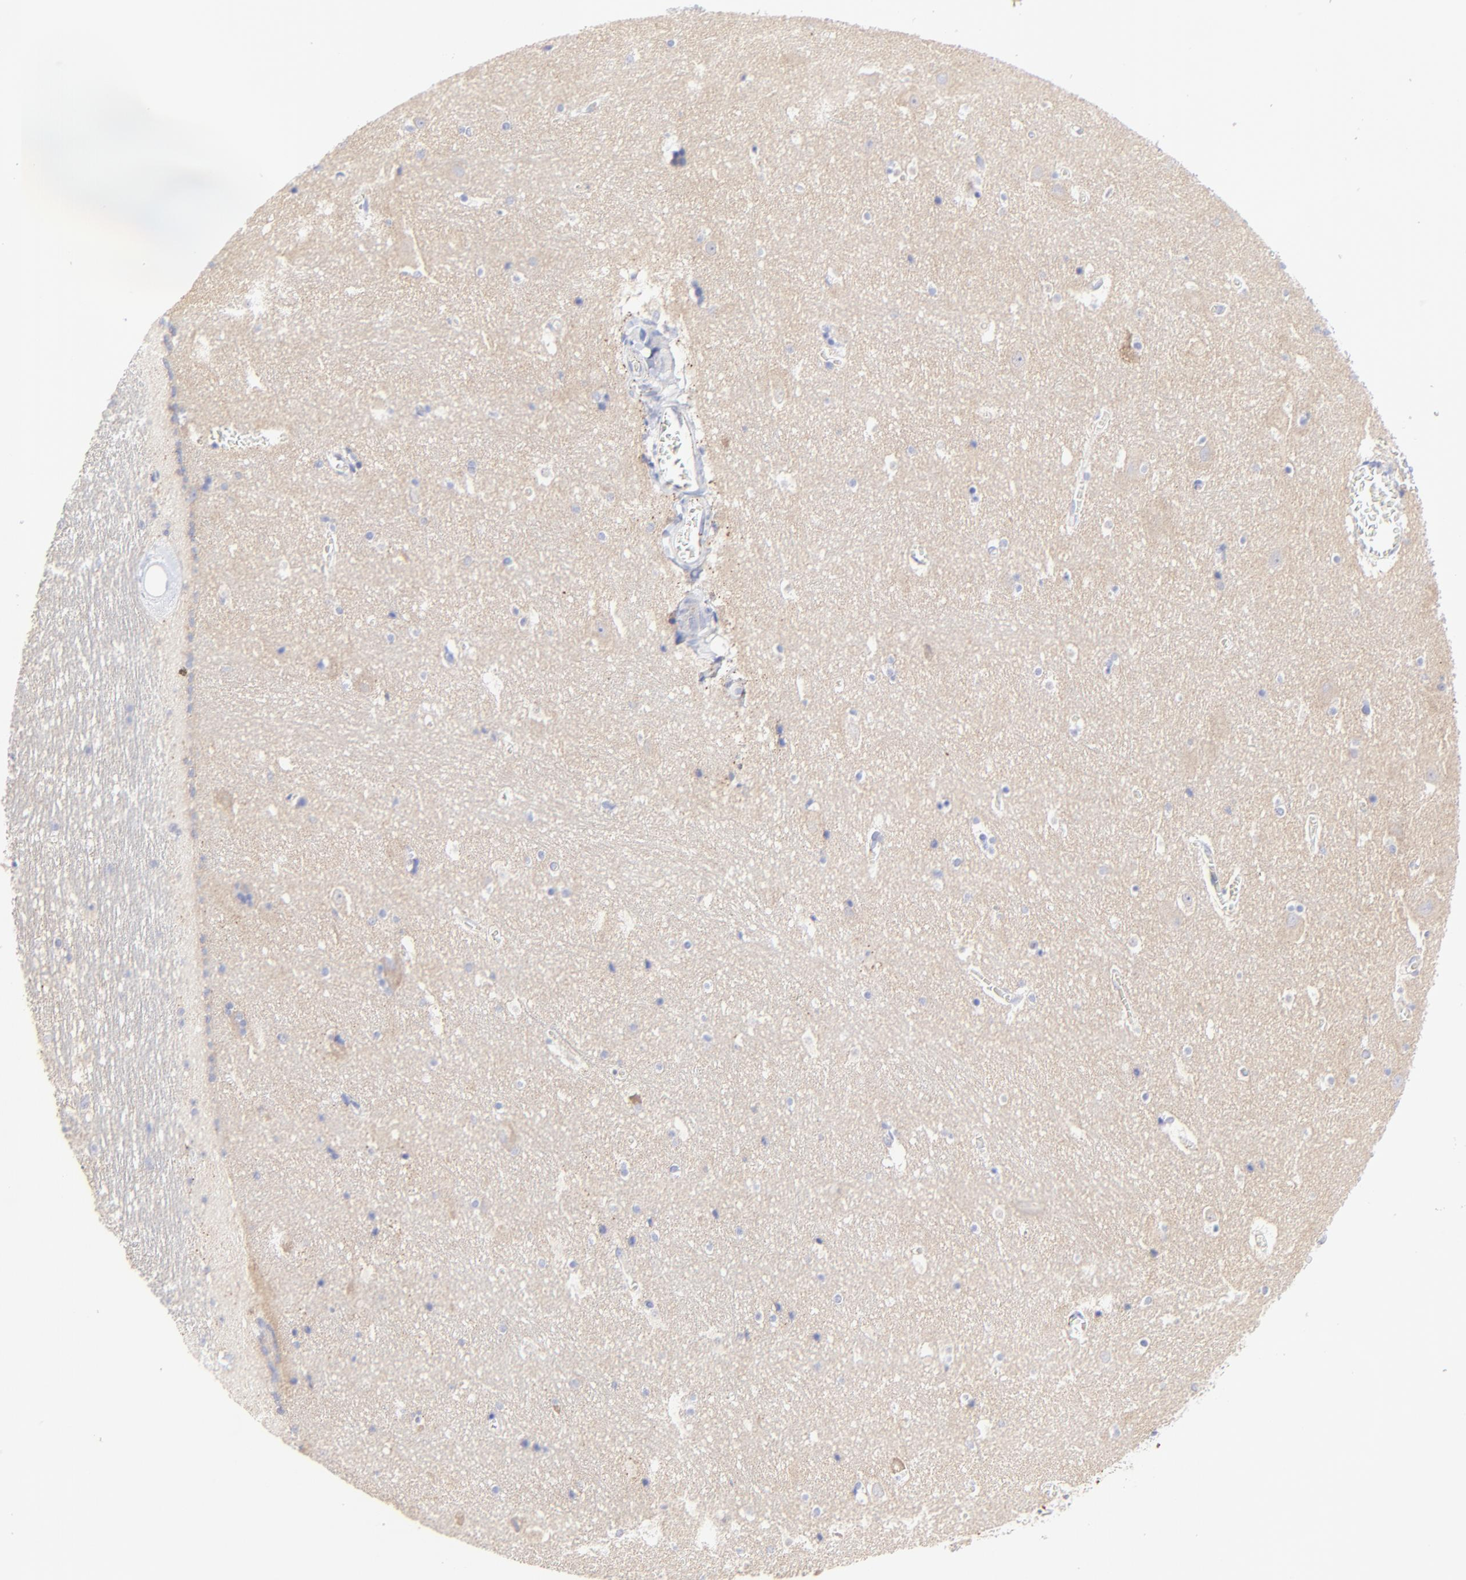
{"staining": {"intensity": "negative", "quantity": "none", "location": "none"}, "tissue": "hippocampus", "cell_type": "Glial cells", "image_type": "normal", "snomed": [{"axis": "morphology", "description": "Normal tissue, NOS"}, {"axis": "topography", "description": "Hippocampus"}], "caption": "This image is of unremarkable hippocampus stained with immunohistochemistry to label a protein in brown with the nuclei are counter-stained blue. There is no positivity in glial cells. Nuclei are stained in blue.", "gene": "LHFPL1", "patient": {"sex": "male", "age": 45}}